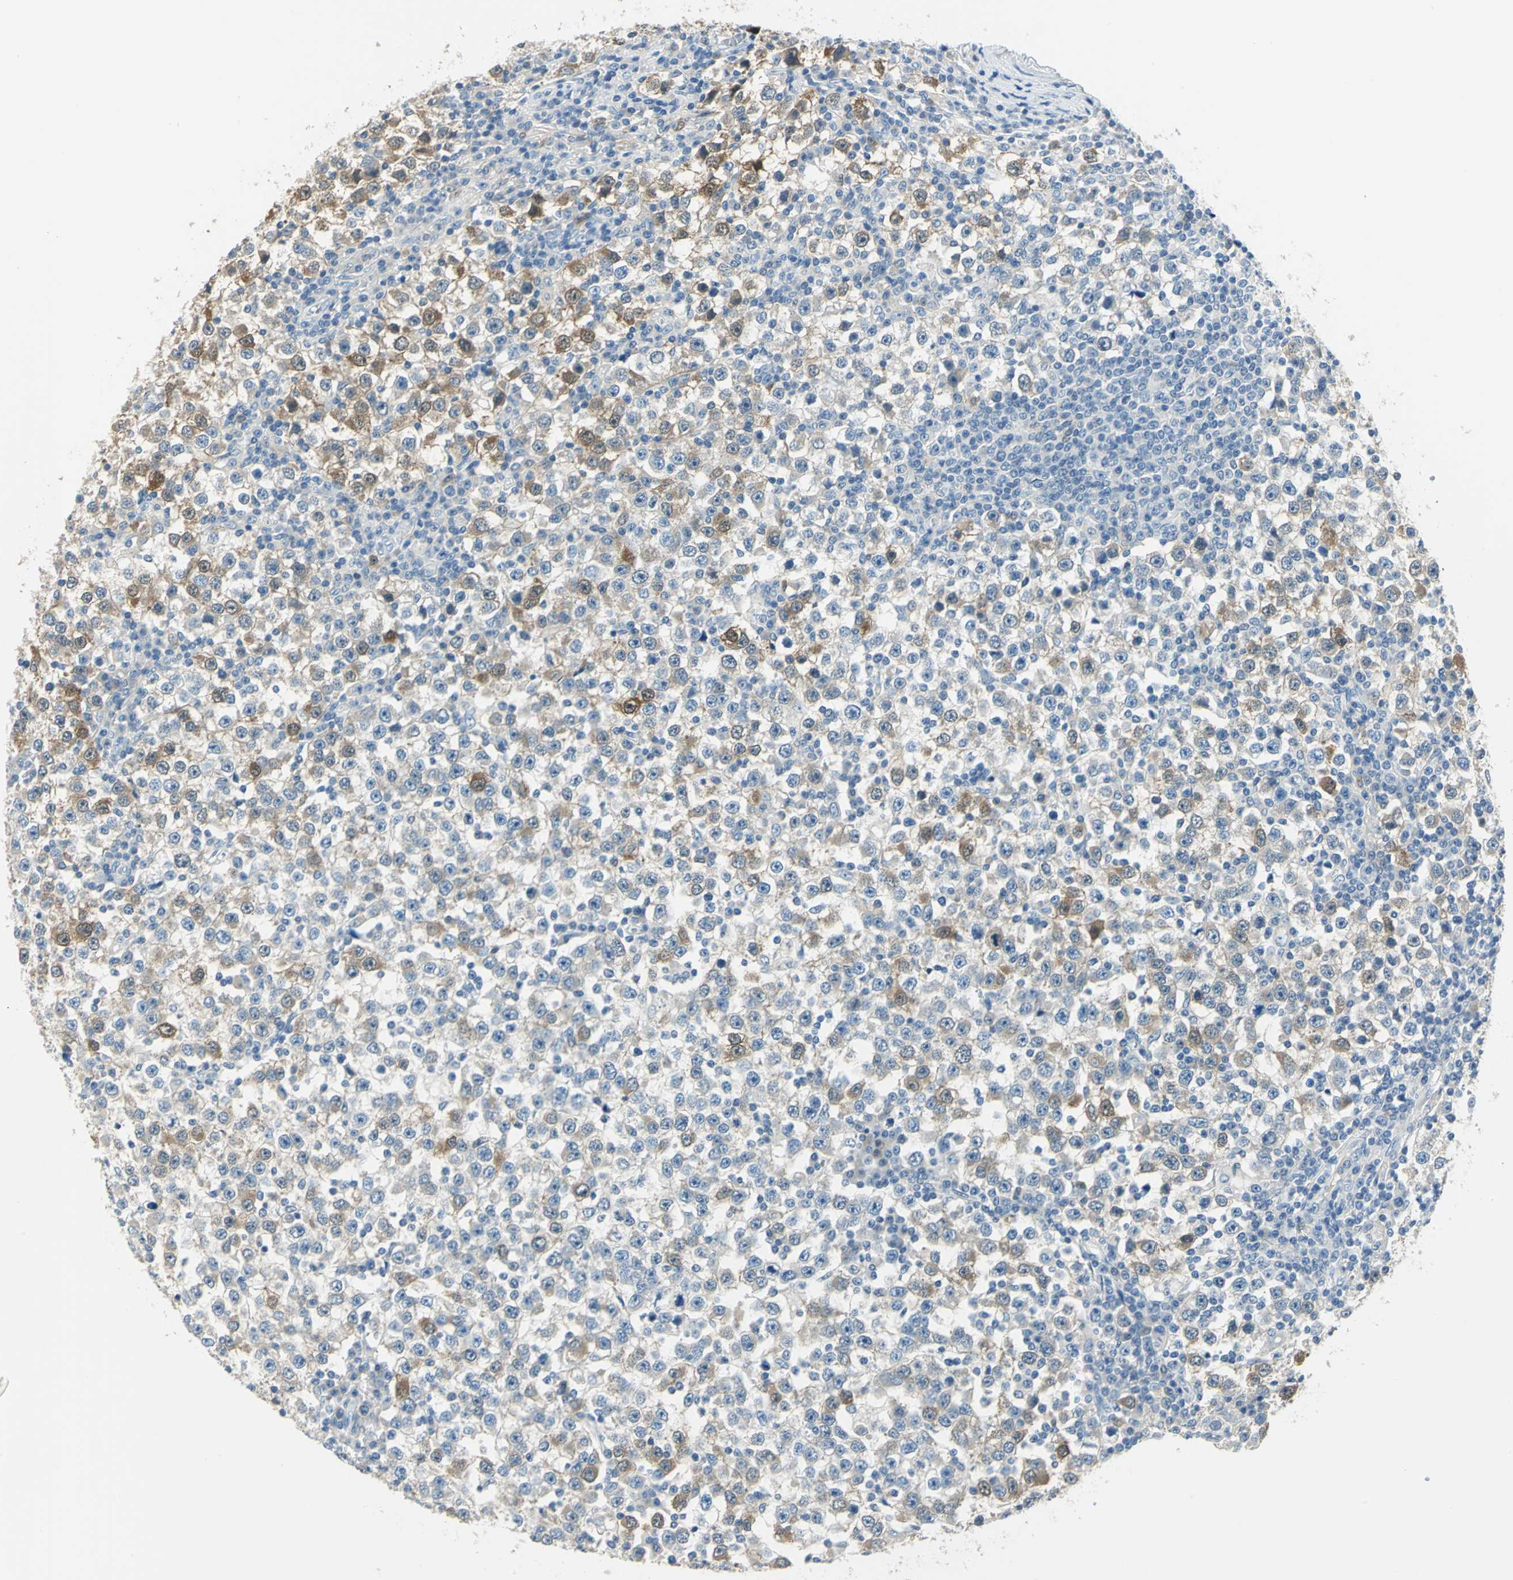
{"staining": {"intensity": "strong", "quantity": "<25%", "location": "cytoplasmic/membranous"}, "tissue": "testis cancer", "cell_type": "Tumor cells", "image_type": "cancer", "snomed": [{"axis": "morphology", "description": "Seminoma, NOS"}, {"axis": "topography", "description": "Testis"}], "caption": "A histopathology image of seminoma (testis) stained for a protein demonstrates strong cytoplasmic/membranous brown staining in tumor cells.", "gene": "UCHL1", "patient": {"sex": "male", "age": 65}}